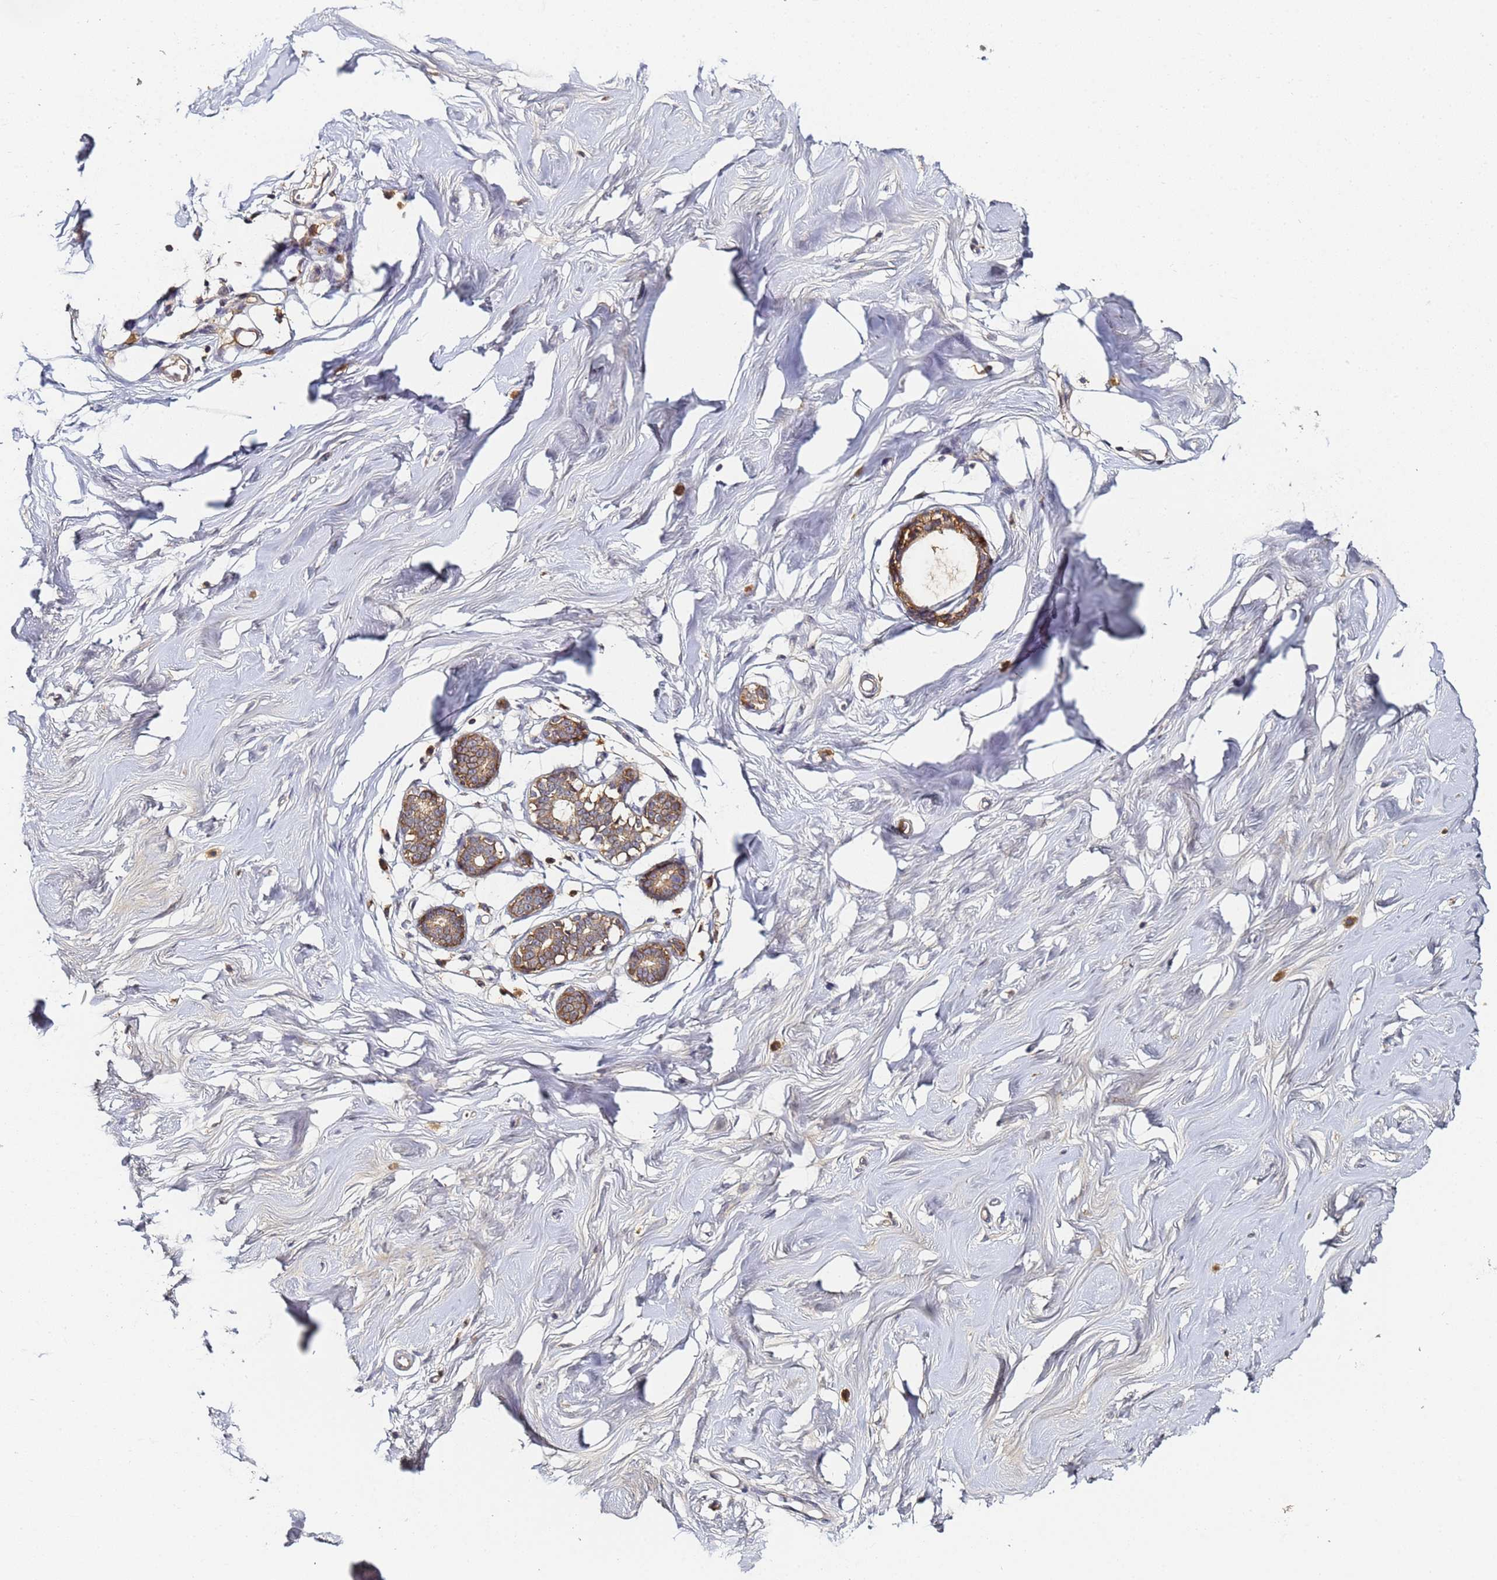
{"staining": {"intensity": "negative", "quantity": "none", "location": "none"}, "tissue": "breast", "cell_type": "Adipocytes", "image_type": "normal", "snomed": [{"axis": "morphology", "description": "Normal tissue, NOS"}, {"axis": "morphology", "description": "Adenoma, NOS"}, {"axis": "topography", "description": "Breast"}], "caption": "The histopathology image shows no significant expression in adipocytes of breast.", "gene": "LRRC69", "patient": {"sex": "female", "age": 23}}